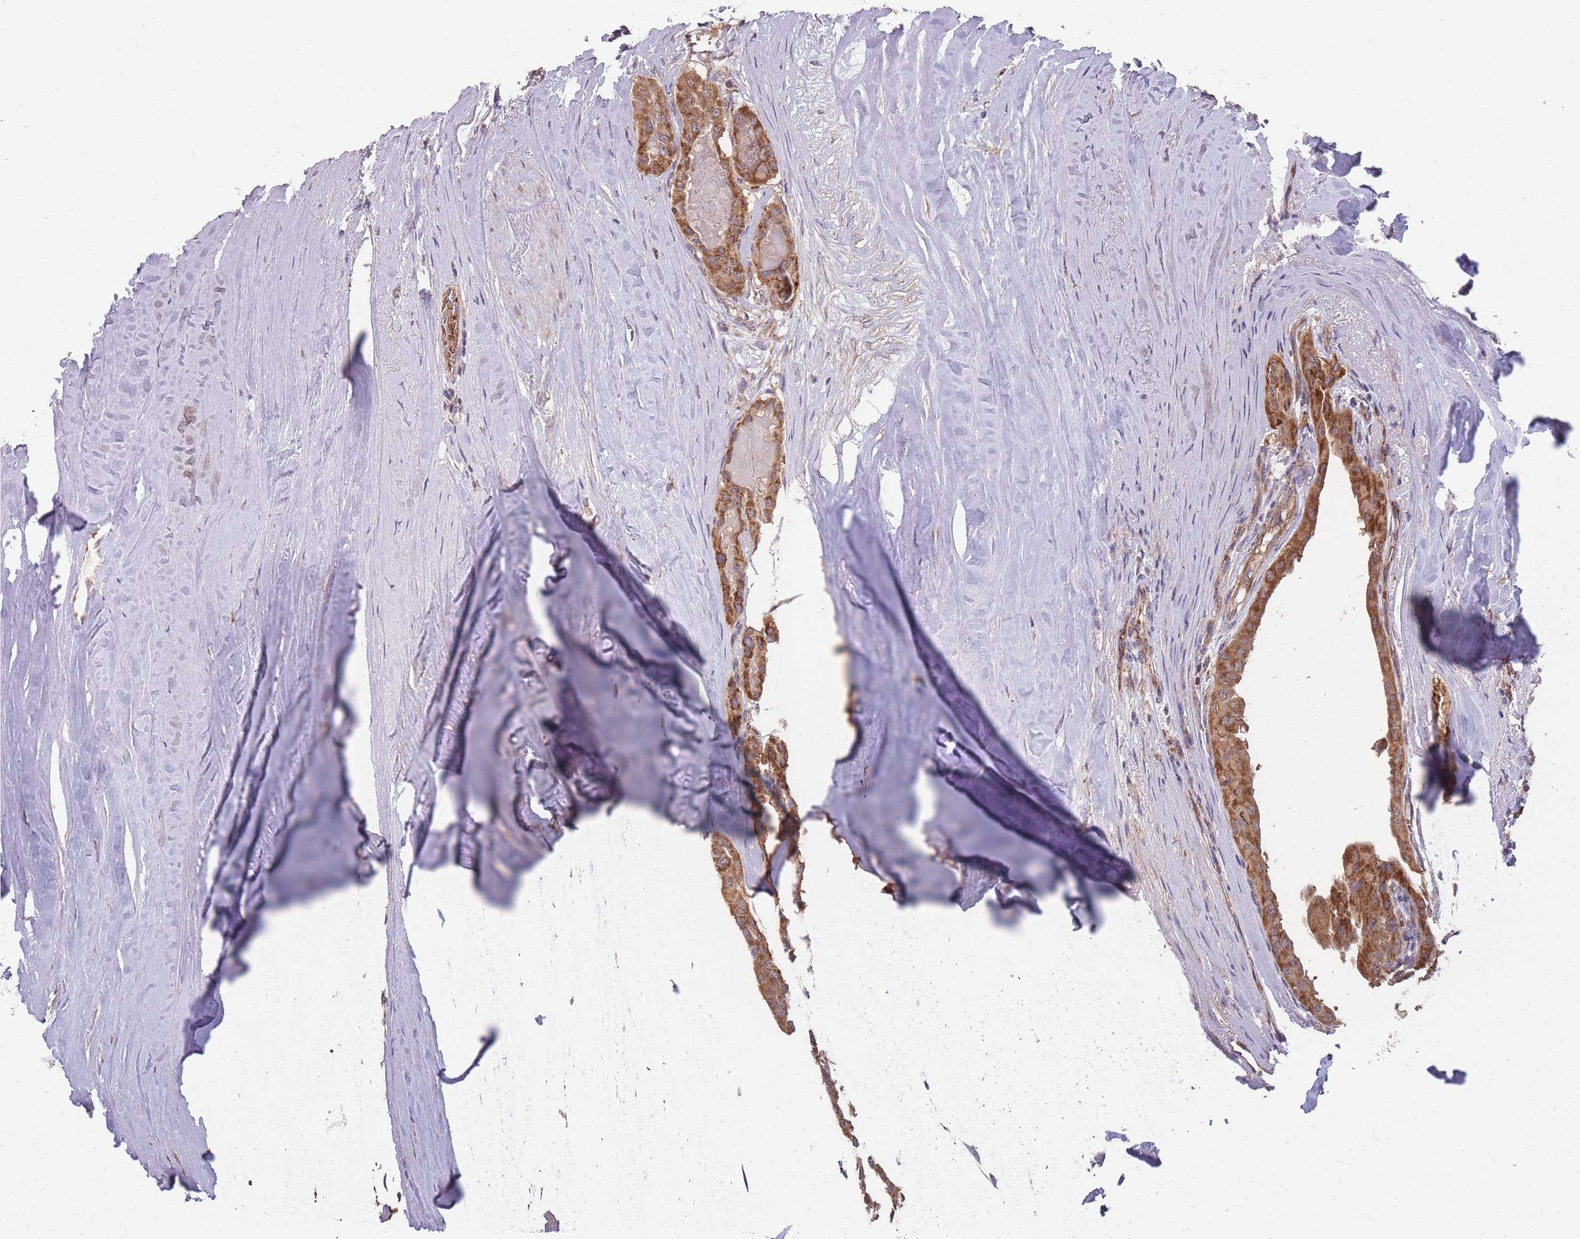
{"staining": {"intensity": "moderate", "quantity": ">75%", "location": "cytoplasmic/membranous"}, "tissue": "thyroid cancer", "cell_type": "Tumor cells", "image_type": "cancer", "snomed": [{"axis": "morphology", "description": "Papillary adenocarcinoma, NOS"}, {"axis": "topography", "description": "Thyroid gland"}], "caption": "DAB (3,3'-diaminobenzidine) immunohistochemical staining of human papillary adenocarcinoma (thyroid) displays moderate cytoplasmic/membranous protein expression in about >75% of tumor cells.", "gene": "SLC35B4", "patient": {"sex": "female", "age": 59}}